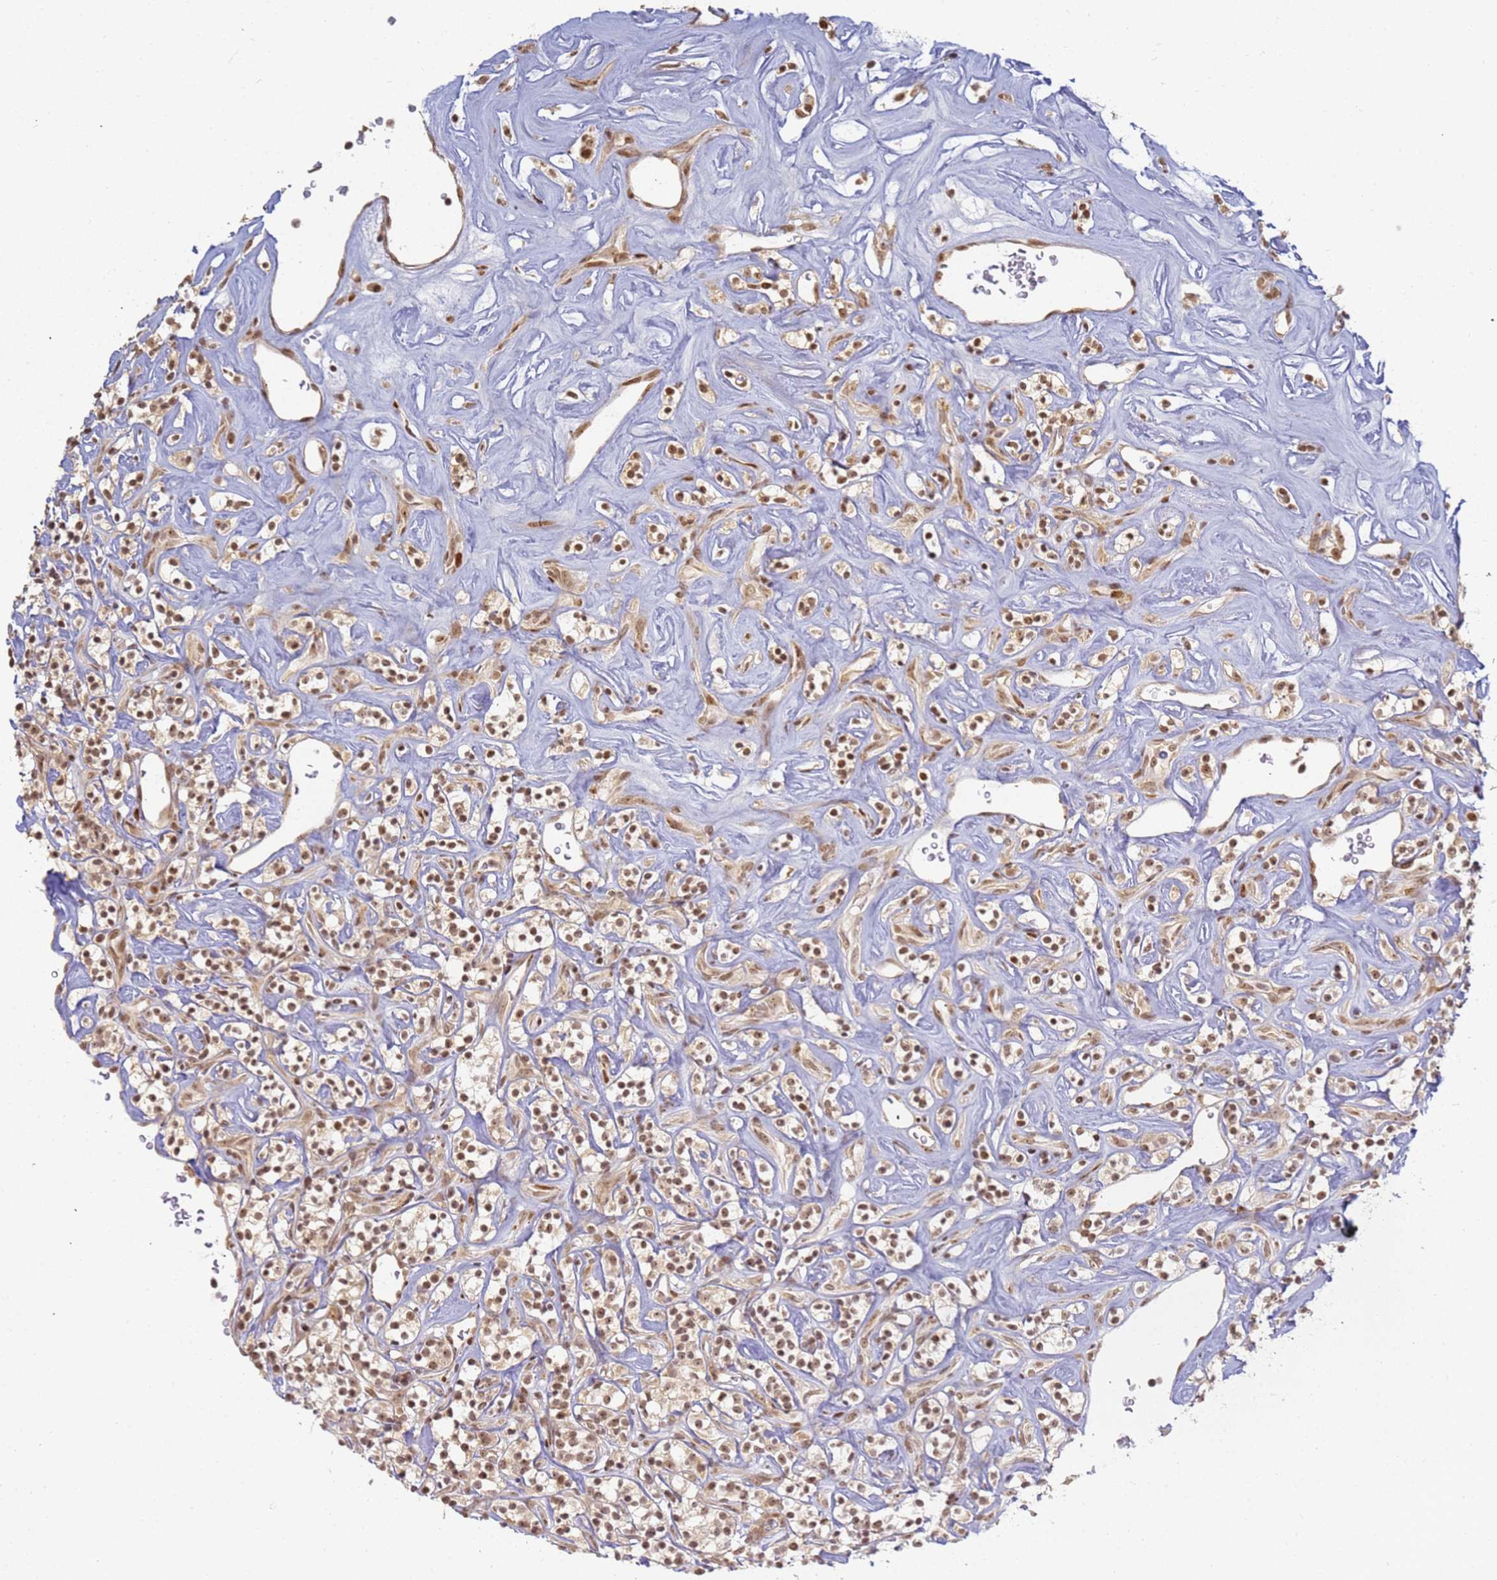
{"staining": {"intensity": "moderate", "quantity": ">75%", "location": "nuclear"}, "tissue": "renal cancer", "cell_type": "Tumor cells", "image_type": "cancer", "snomed": [{"axis": "morphology", "description": "Adenocarcinoma, NOS"}, {"axis": "topography", "description": "Kidney"}], "caption": "Renal cancer tissue displays moderate nuclear staining in approximately >75% of tumor cells, visualized by immunohistochemistry. (DAB = brown stain, brightfield microscopy at high magnification).", "gene": "ABCA2", "patient": {"sex": "male", "age": 77}}